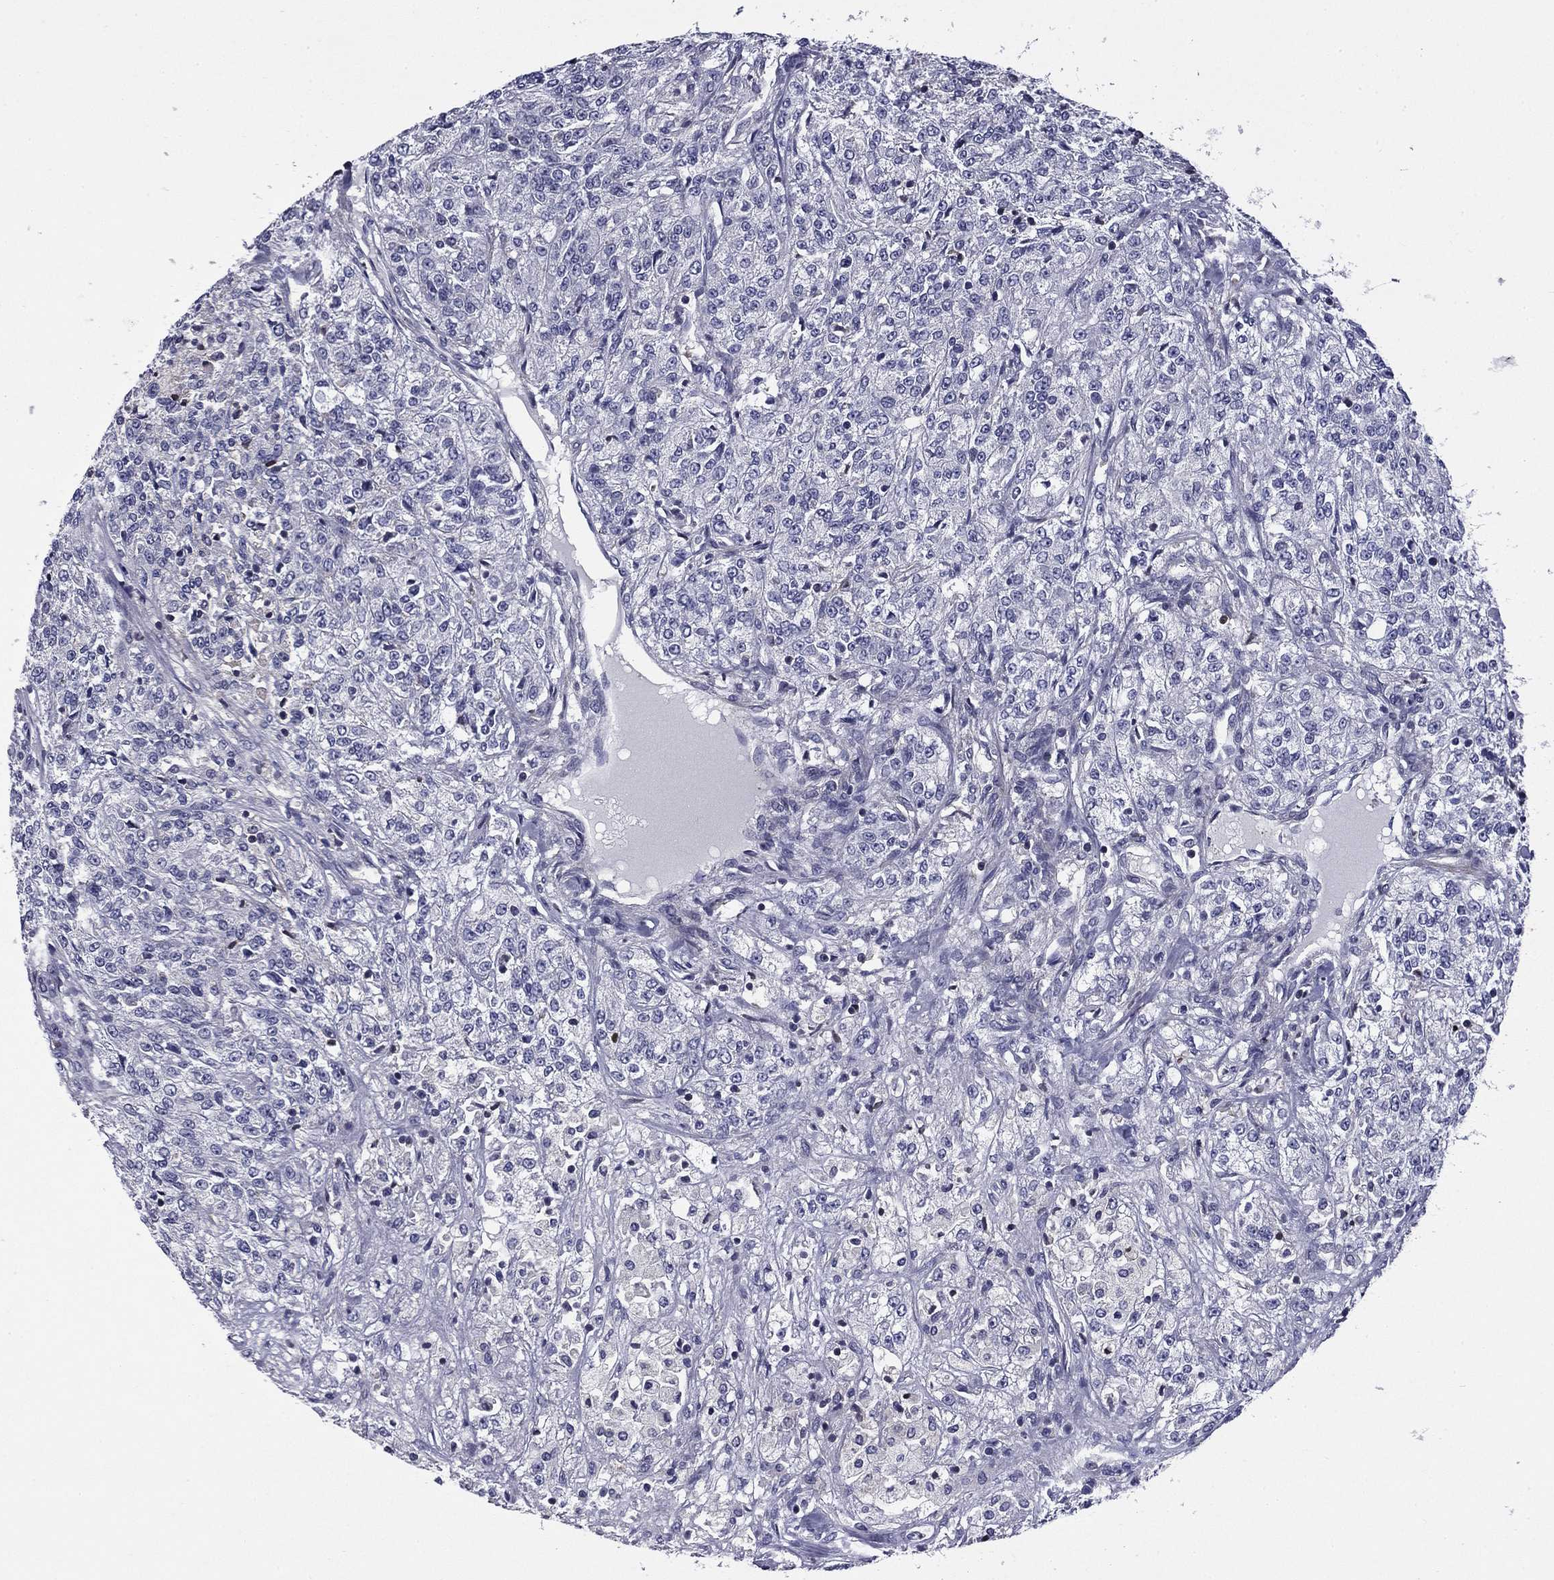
{"staining": {"intensity": "negative", "quantity": "none", "location": "none"}, "tissue": "renal cancer", "cell_type": "Tumor cells", "image_type": "cancer", "snomed": [{"axis": "morphology", "description": "Adenocarcinoma, NOS"}, {"axis": "topography", "description": "Kidney"}], "caption": "Adenocarcinoma (renal) was stained to show a protein in brown. There is no significant staining in tumor cells. (Stains: DAB (3,3'-diaminobenzidine) immunohistochemistry (IHC) with hematoxylin counter stain, Microscopy: brightfield microscopy at high magnification).", "gene": "ARHGAP45", "patient": {"sex": "female", "age": 63}}